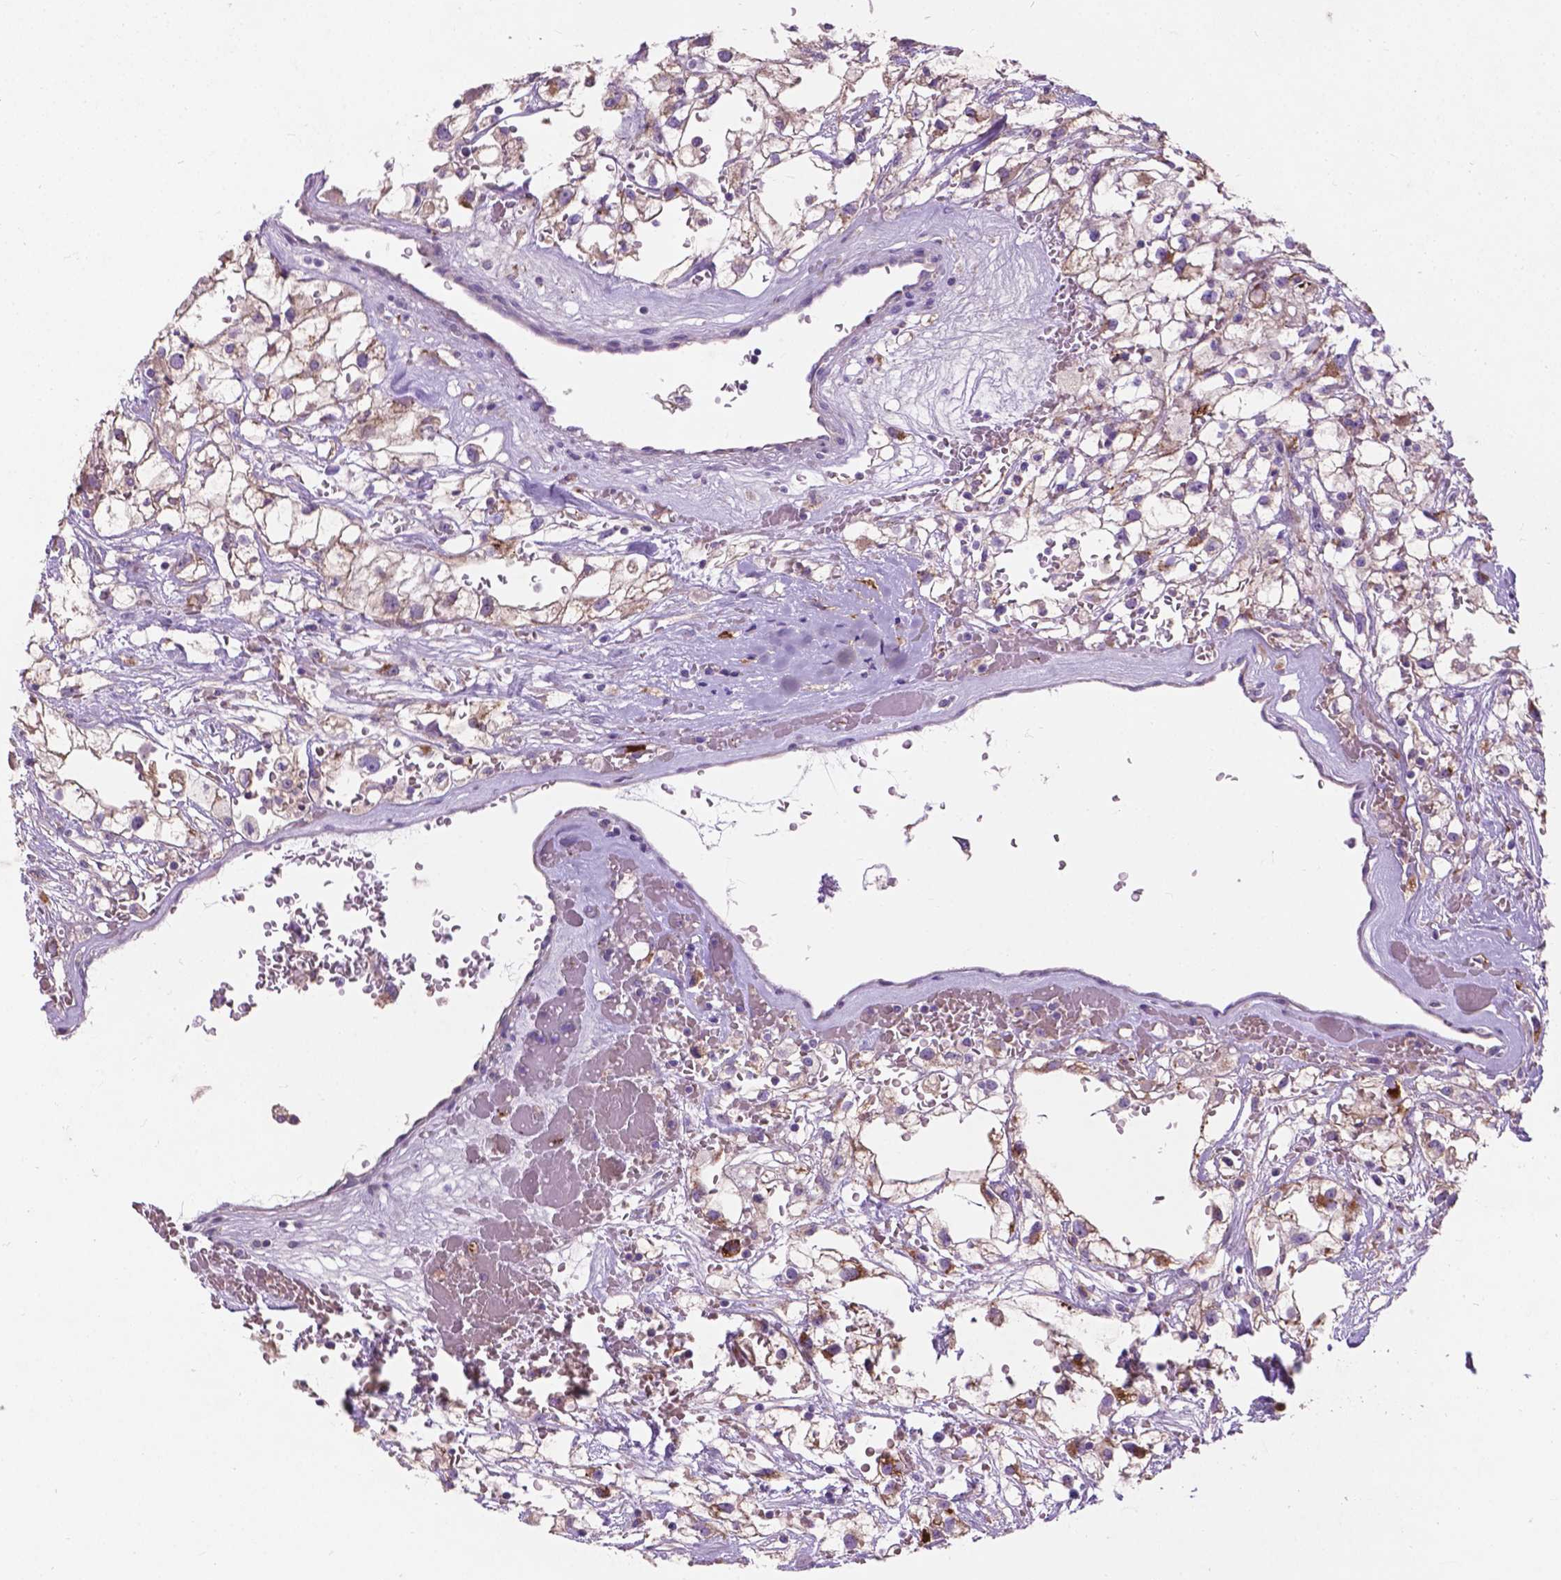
{"staining": {"intensity": "moderate", "quantity": ">75%", "location": "cytoplasmic/membranous"}, "tissue": "renal cancer", "cell_type": "Tumor cells", "image_type": "cancer", "snomed": [{"axis": "morphology", "description": "Adenocarcinoma, NOS"}, {"axis": "topography", "description": "Kidney"}], "caption": "Moderate cytoplasmic/membranous expression for a protein is seen in approximately >75% of tumor cells of adenocarcinoma (renal) using immunohistochemistry (IHC).", "gene": "NOXO1", "patient": {"sex": "male", "age": 59}}